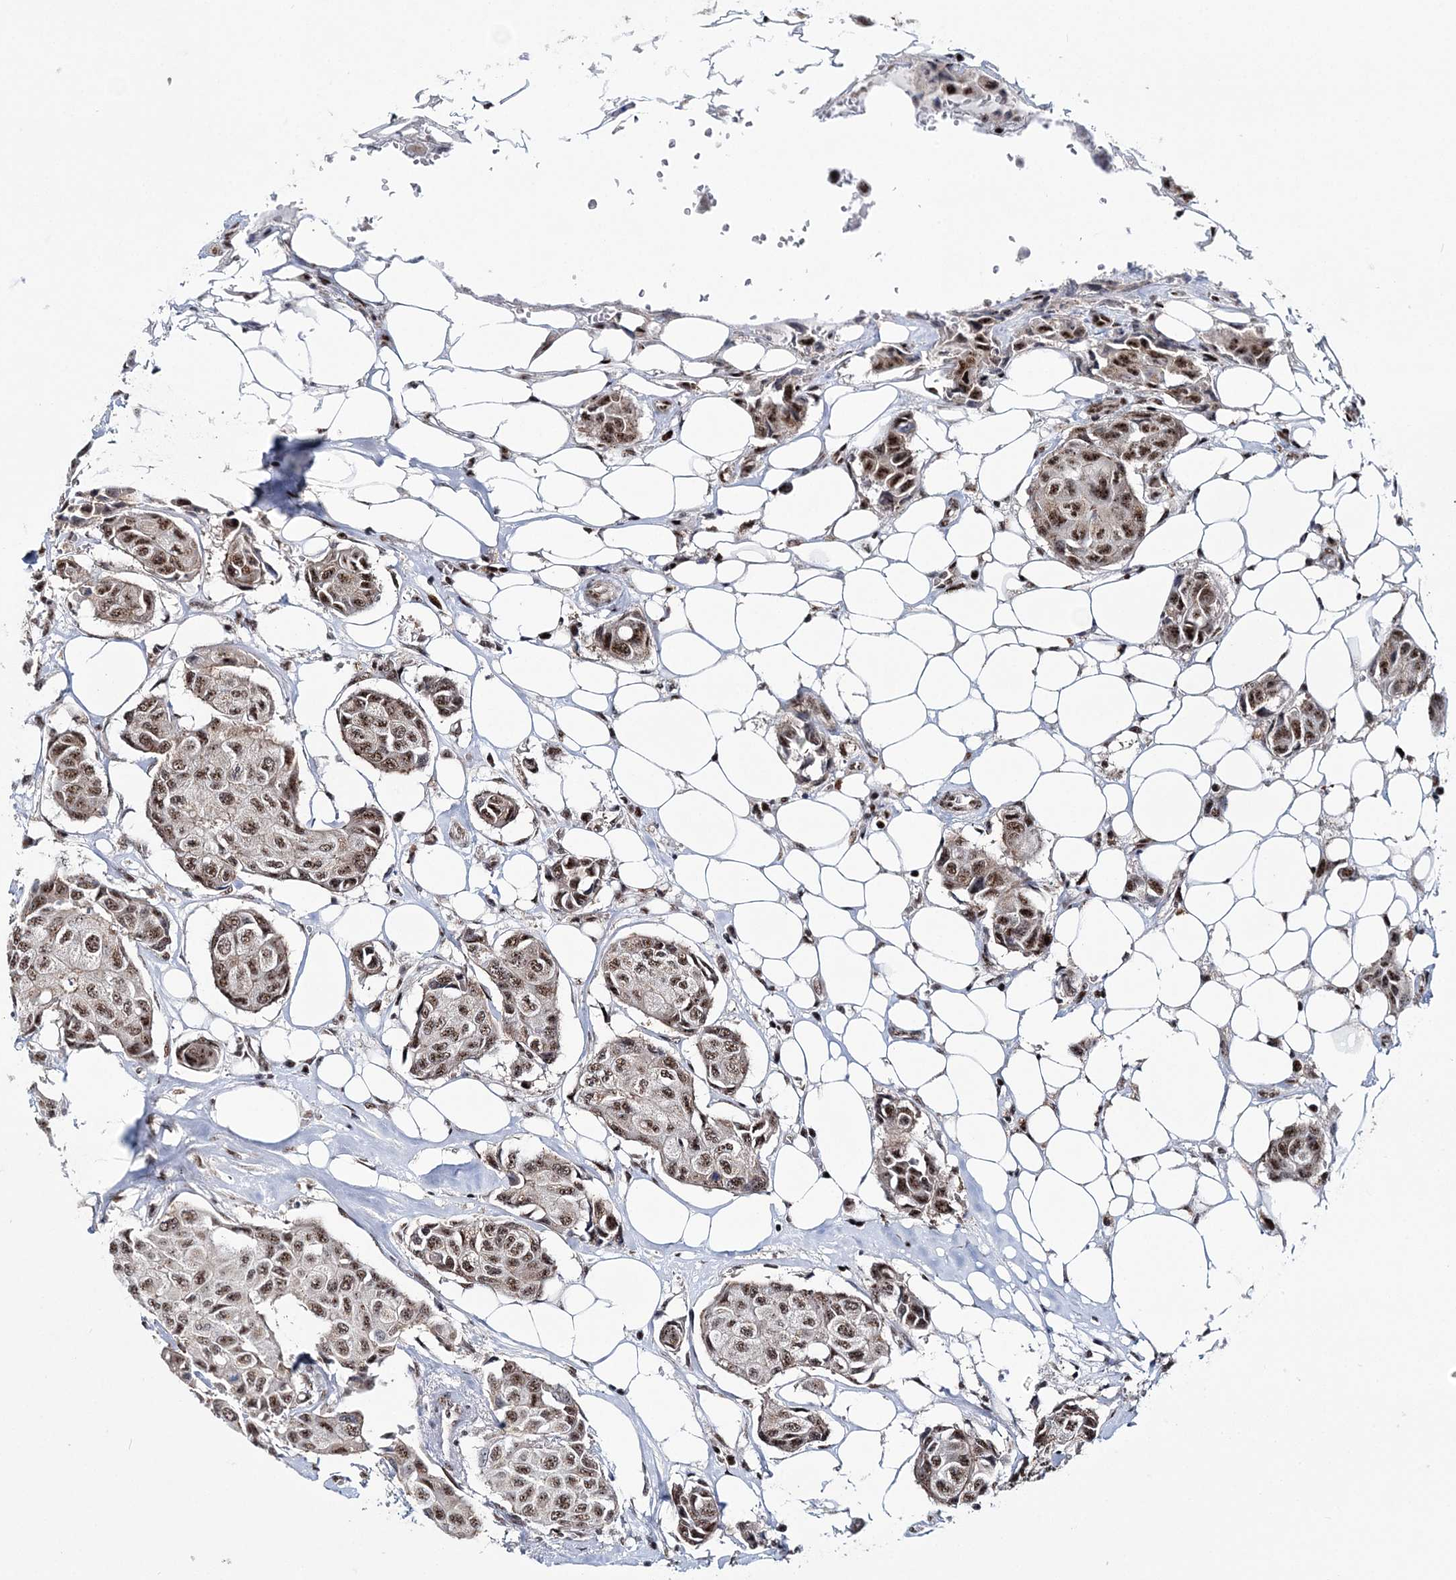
{"staining": {"intensity": "moderate", "quantity": ">75%", "location": "nuclear"}, "tissue": "breast cancer", "cell_type": "Tumor cells", "image_type": "cancer", "snomed": [{"axis": "morphology", "description": "Duct carcinoma"}, {"axis": "topography", "description": "Breast"}], "caption": "IHC micrograph of neoplastic tissue: infiltrating ductal carcinoma (breast) stained using immunohistochemistry (IHC) shows medium levels of moderate protein expression localized specifically in the nuclear of tumor cells, appearing as a nuclear brown color.", "gene": "TATDN2", "patient": {"sex": "female", "age": 80}}